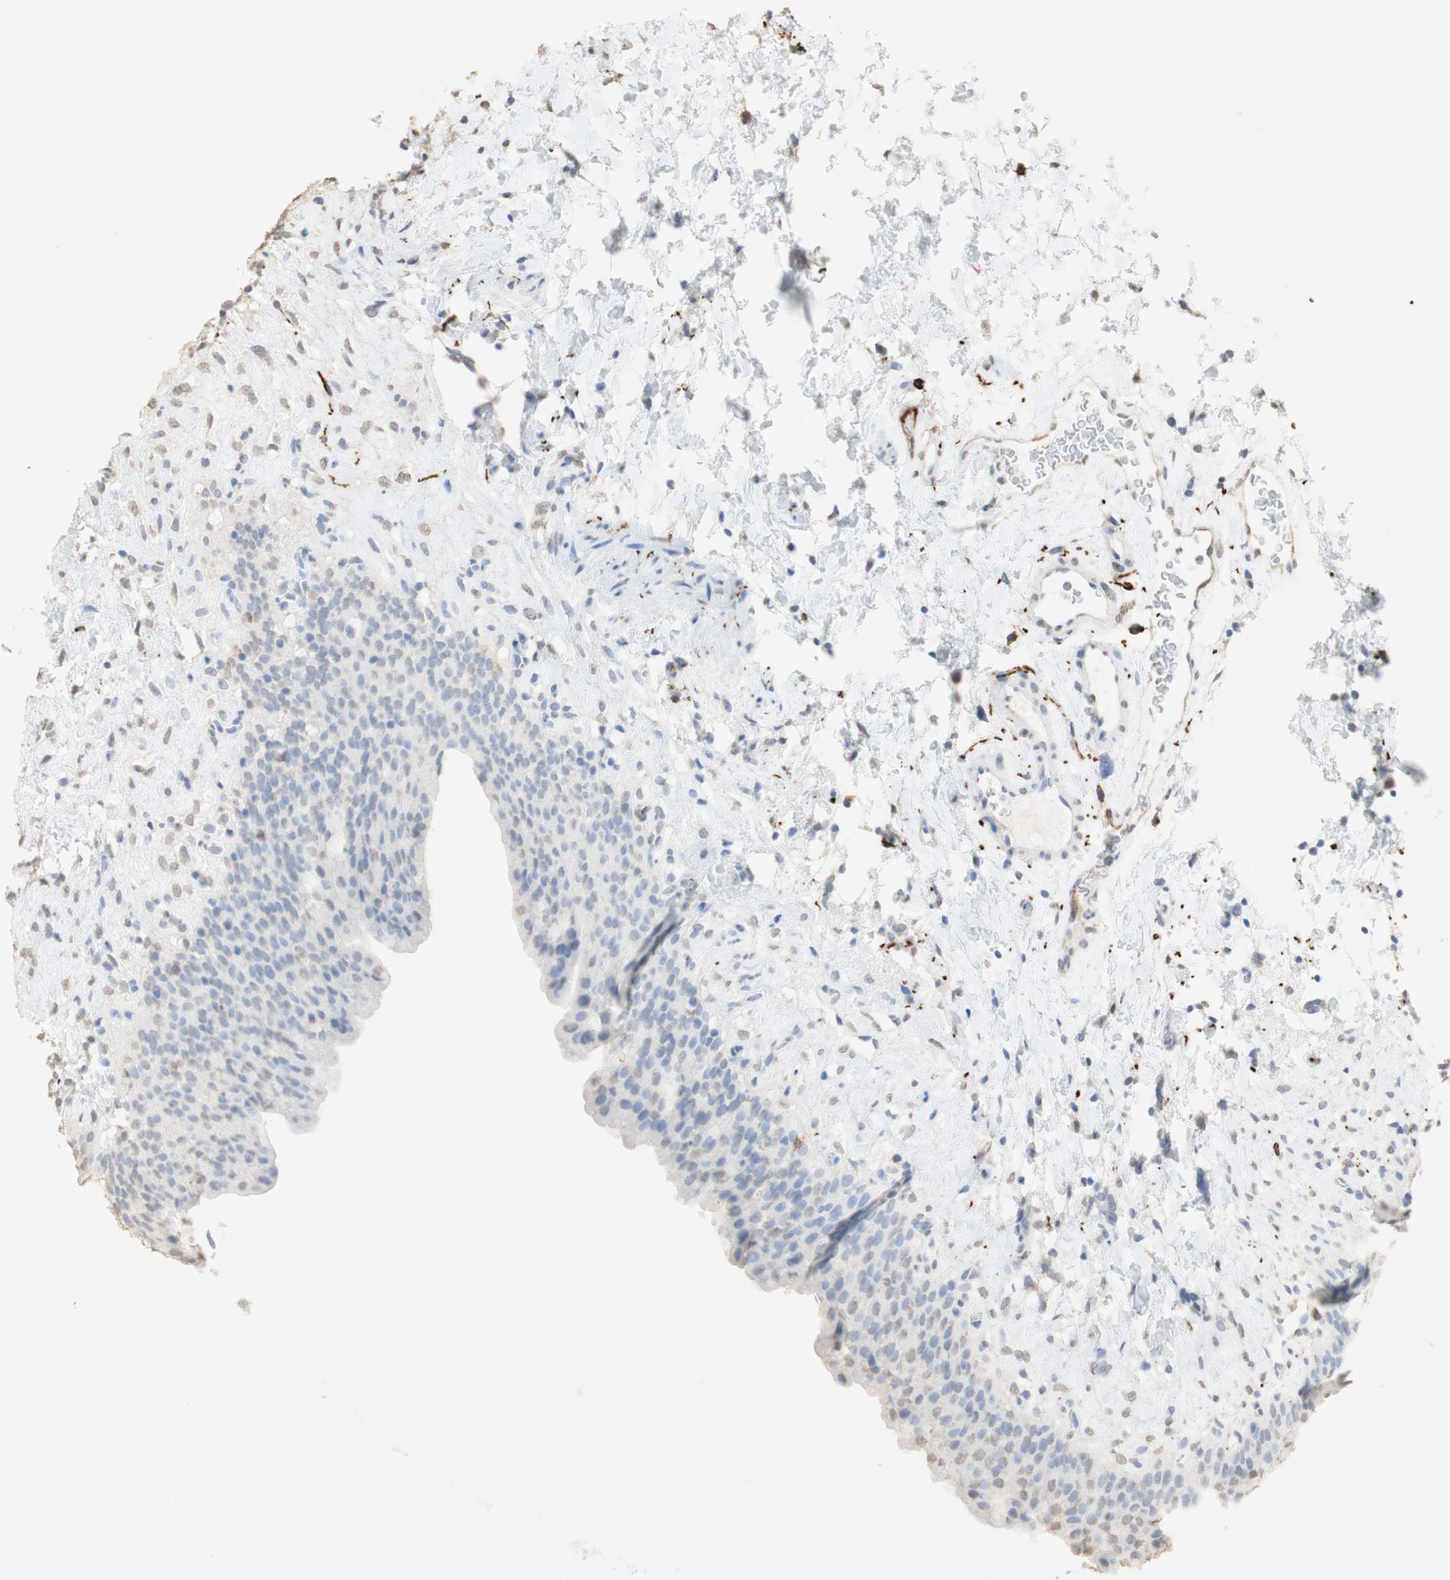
{"staining": {"intensity": "weak", "quantity": "<25%", "location": "cytoplasmic/membranous,nuclear"}, "tissue": "urinary bladder", "cell_type": "Urothelial cells", "image_type": "normal", "snomed": [{"axis": "morphology", "description": "Normal tissue, NOS"}, {"axis": "topography", "description": "Urinary bladder"}], "caption": "This is an immunohistochemistry image of unremarkable urinary bladder. There is no positivity in urothelial cells.", "gene": "L1CAM", "patient": {"sex": "female", "age": 79}}